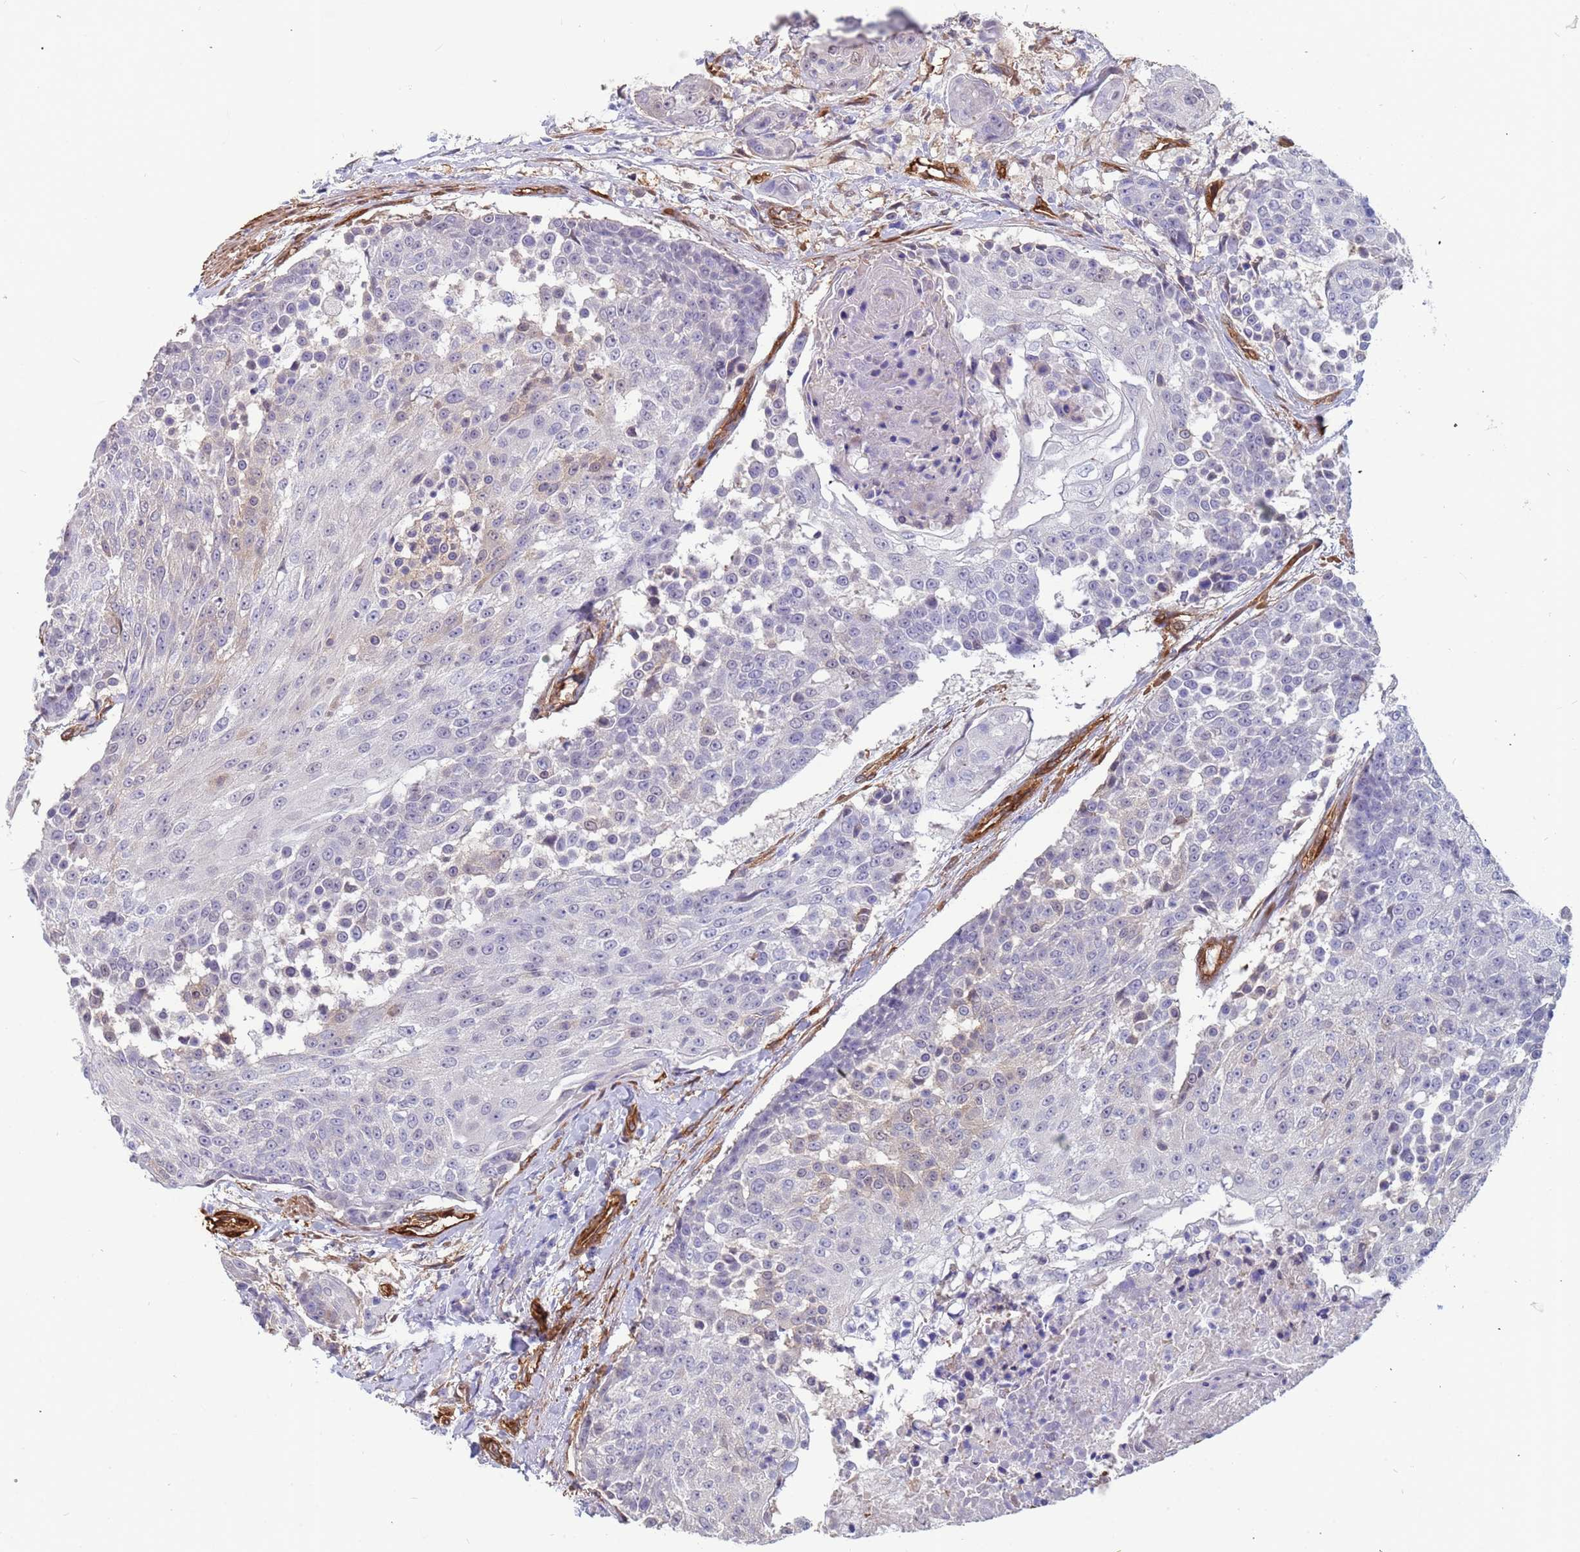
{"staining": {"intensity": "negative", "quantity": "none", "location": "none"}, "tissue": "urothelial cancer", "cell_type": "Tumor cells", "image_type": "cancer", "snomed": [{"axis": "morphology", "description": "Urothelial carcinoma, High grade"}, {"axis": "topography", "description": "Urinary bladder"}], "caption": "This photomicrograph is of high-grade urothelial carcinoma stained with IHC to label a protein in brown with the nuclei are counter-stained blue. There is no expression in tumor cells. Nuclei are stained in blue.", "gene": "EHD2", "patient": {"sex": "female", "age": 63}}